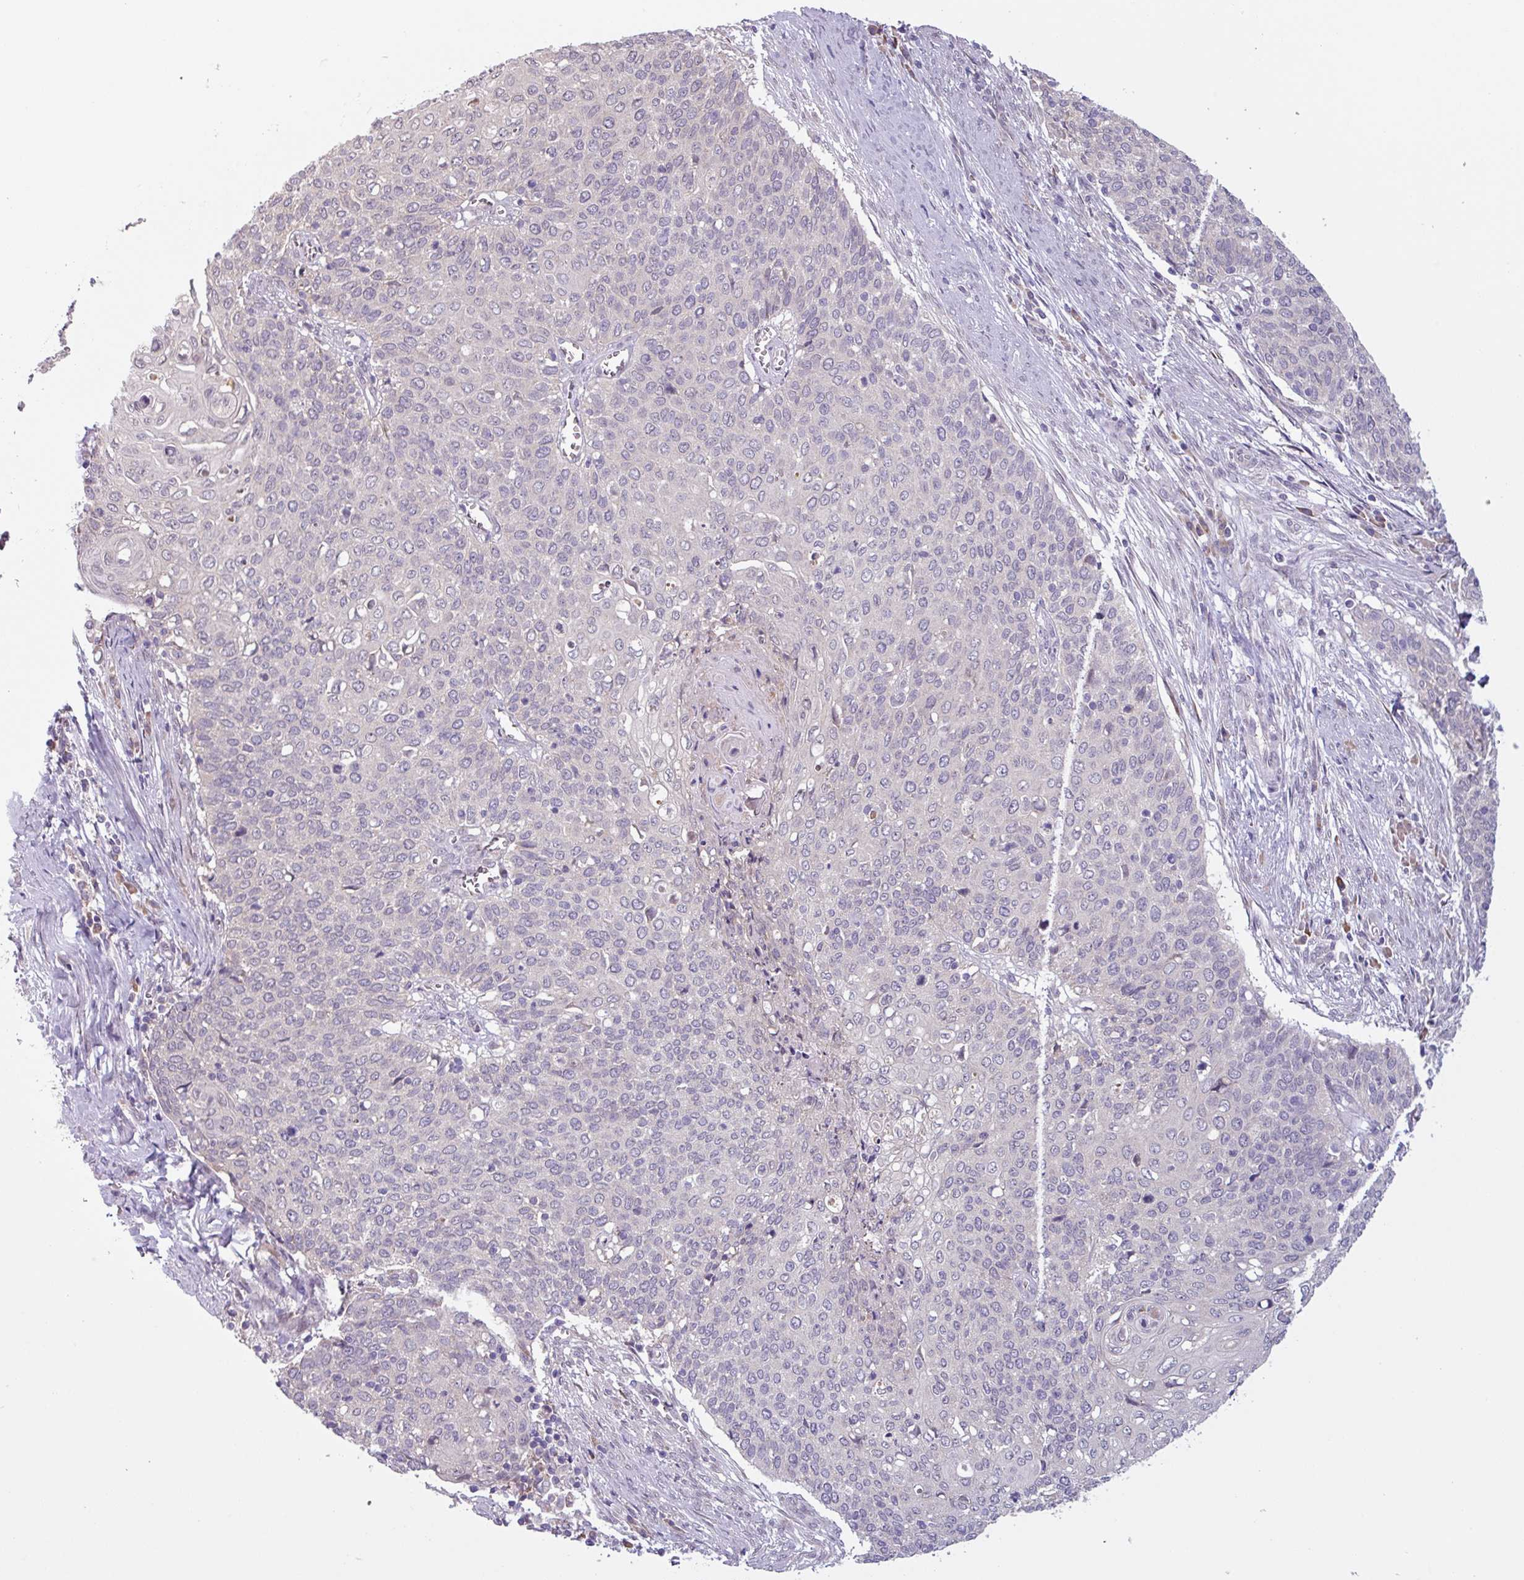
{"staining": {"intensity": "negative", "quantity": "none", "location": "none"}, "tissue": "cervical cancer", "cell_type": "Tumor cells", "image_type": "cancer", "snomed": [{"axis": "morphology", "description": "Squamous cell carcinoma, NOS"}, {"axis": "topography", "description": "Cervix"}], "caption": "Tumor cells show no significant protein expression in cervical cancer.", "gene": "C20orf27", "patient": {"sex": "female", "age": 39}}